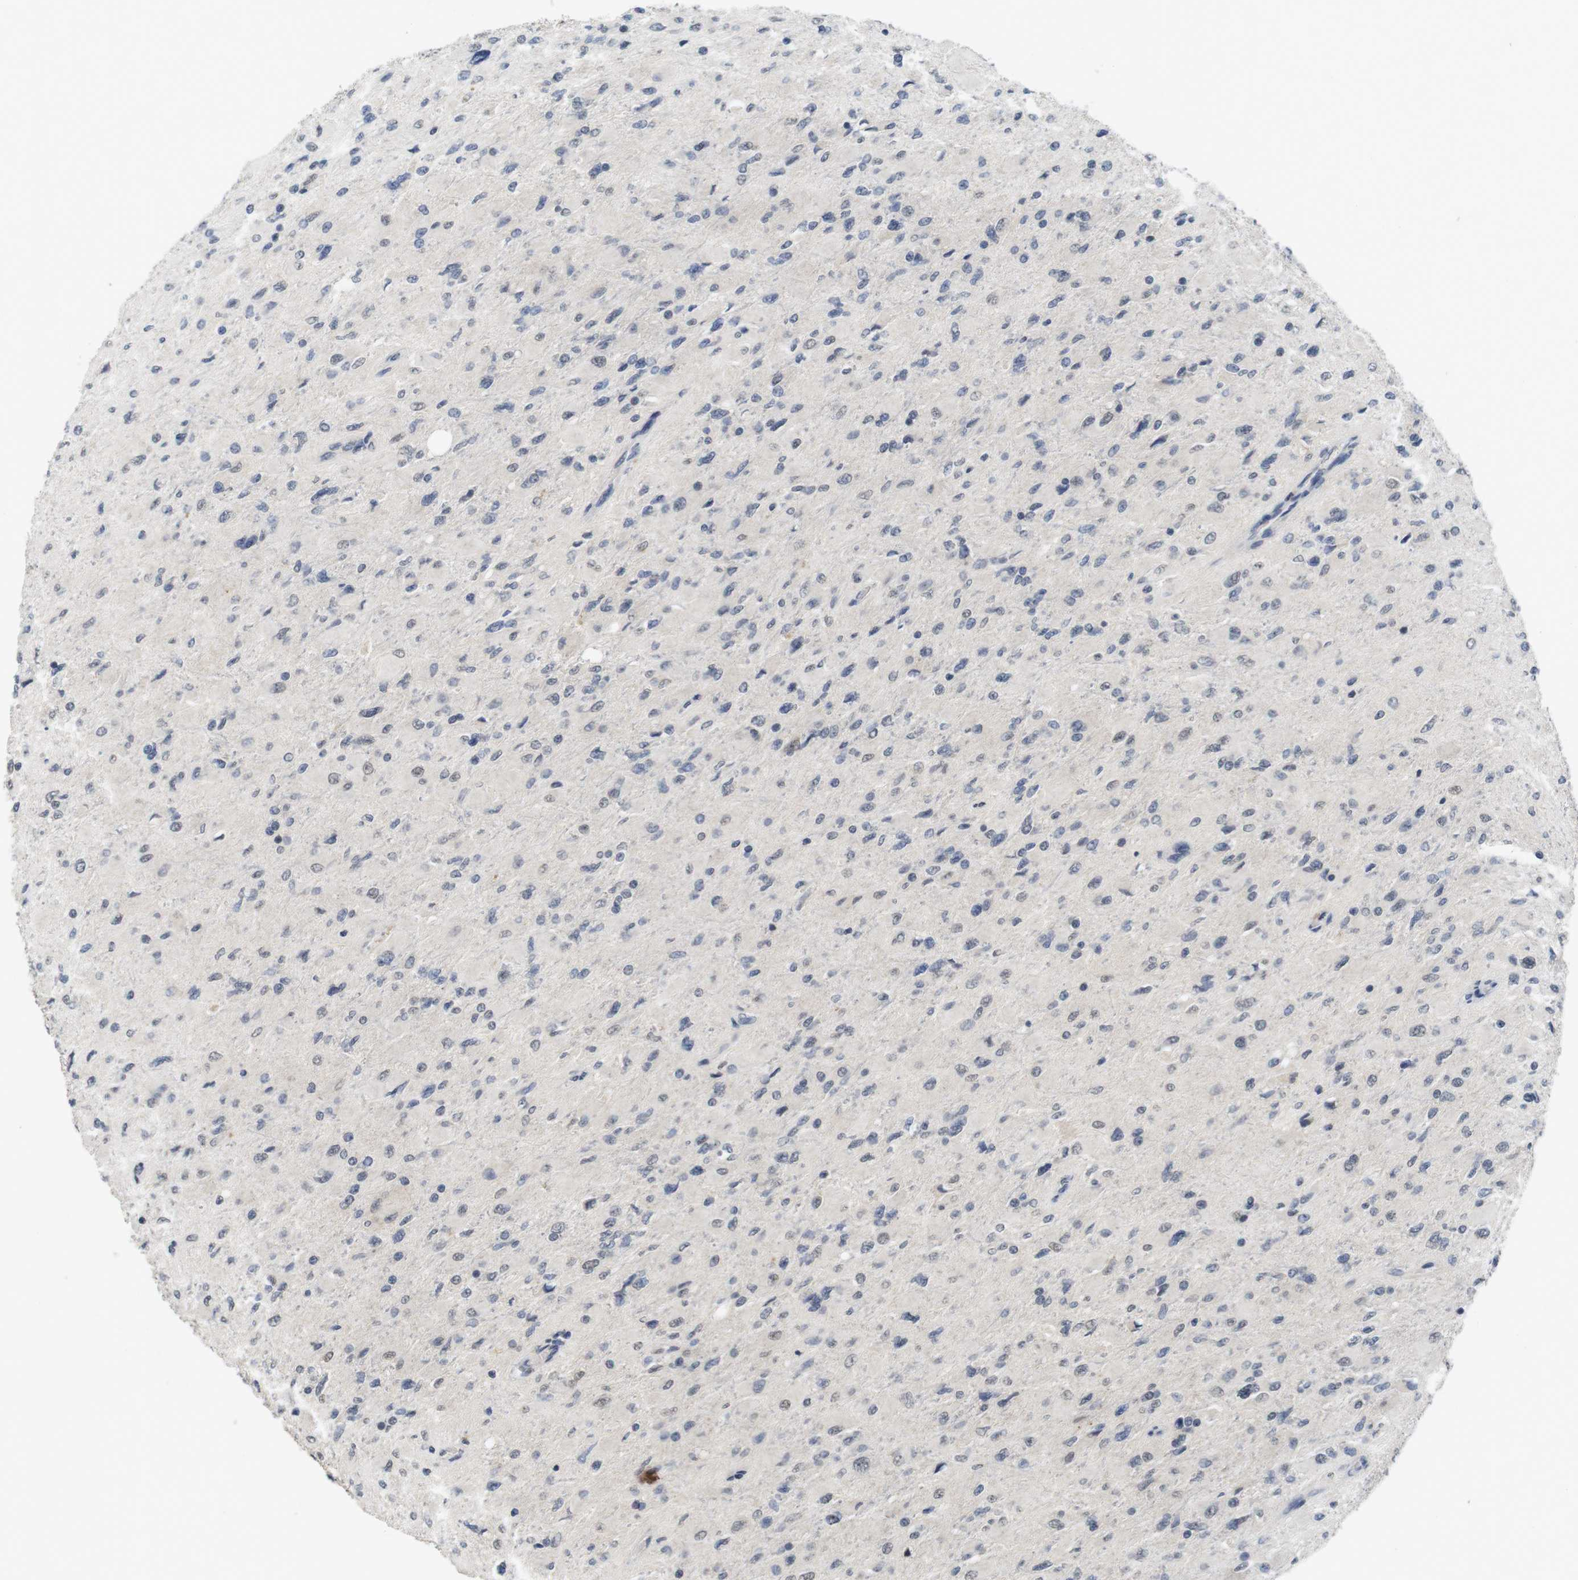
{"staining": {"intensity": "negative", "quantity": "none", "location": "none"}, "tissue": "glioma", "cell_type": "Tumor cells", "image_type": "cancer", "snomed": [{"axis": "morphology", "description": "Glioma, malignant, High grade"}, {"axis": "topography", "description": "Cerebral cortex"}], "caption": "Immunohistochemistry image of neoplastic tissue: human malignant glioma (high-grade) stained with DAB (3,3'-diaminobenzidine) reveals no significant protein staining in tumor cells.", "gene": "SKP2", "patient": {"sex": "female", "age": 36}}